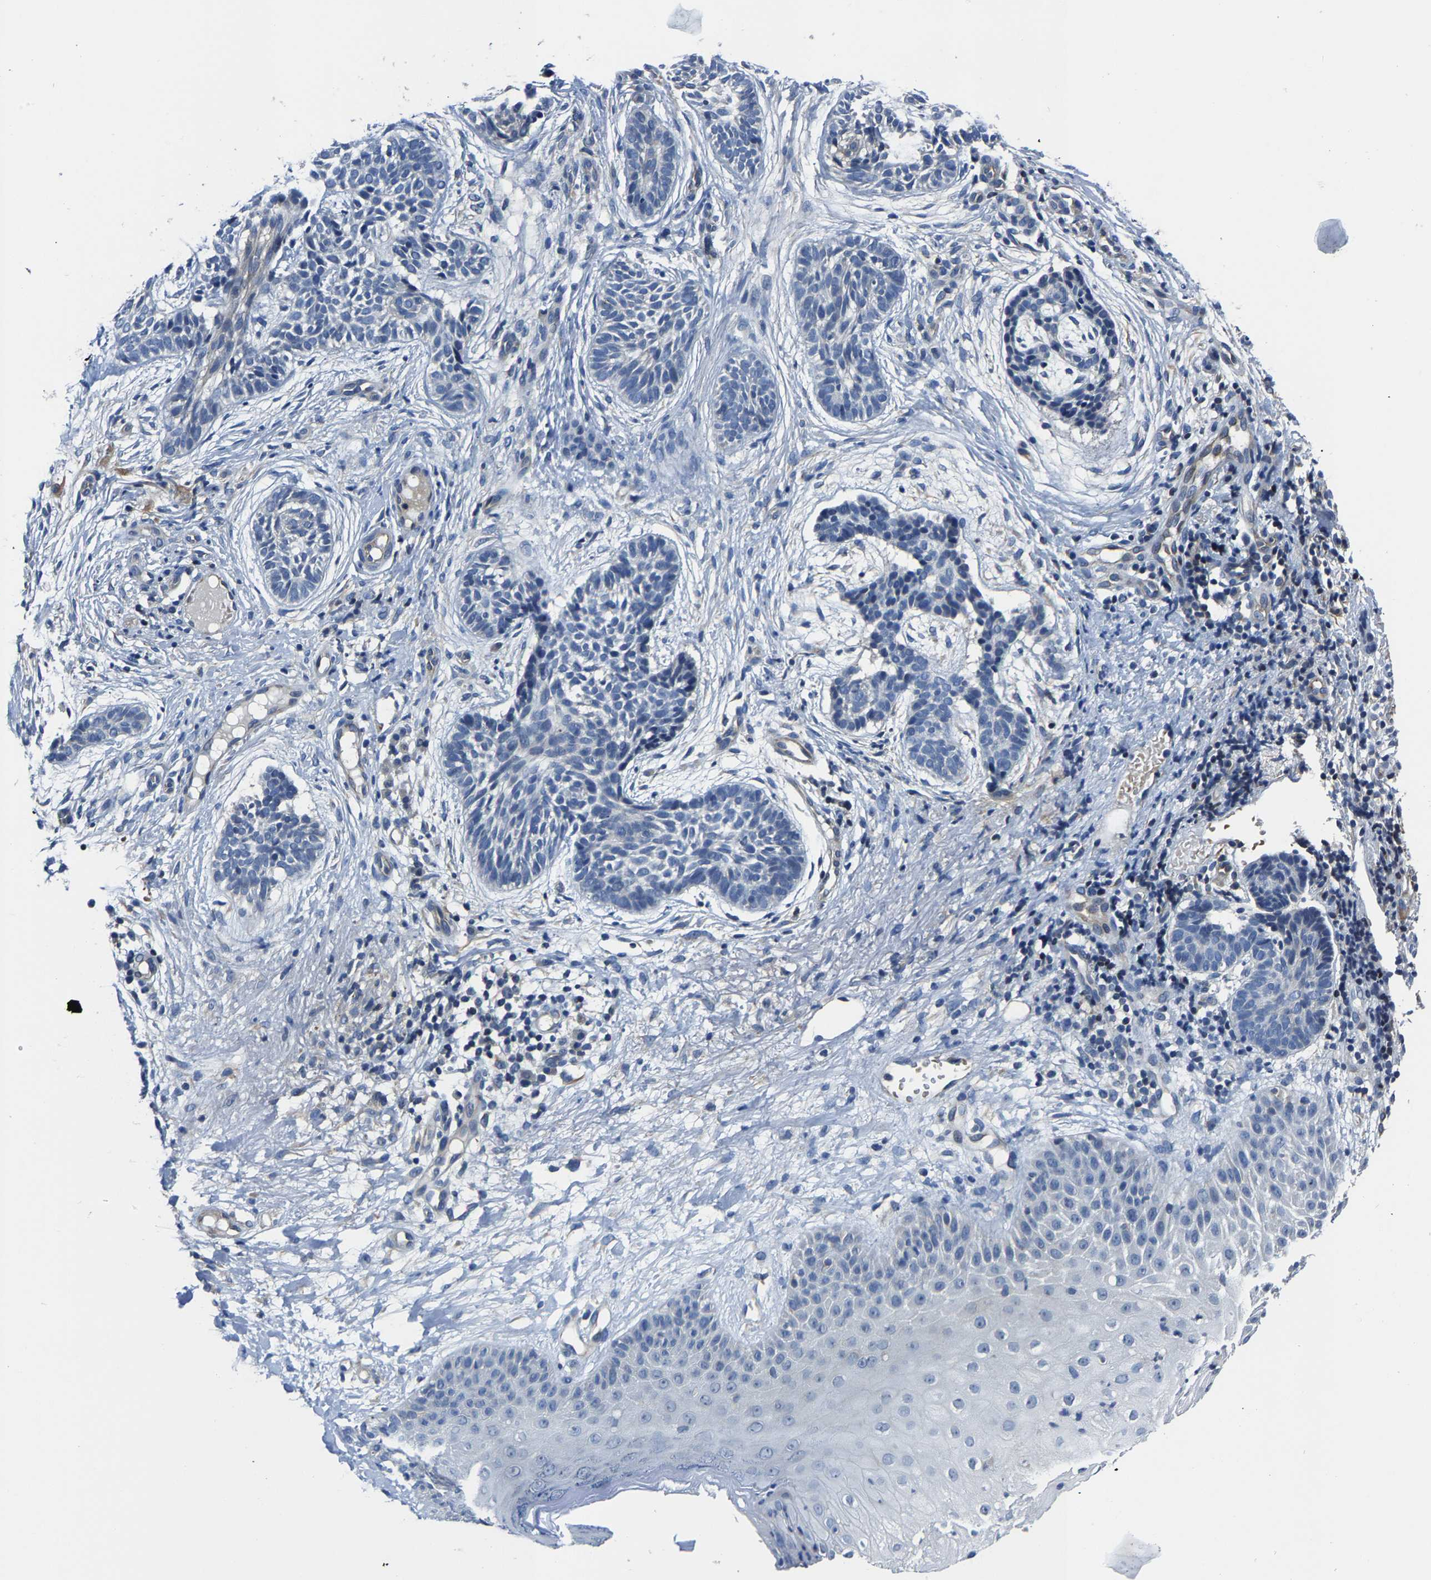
{"staining": {"intensity": "negative", "quantity": "none", "location": "none"}, "tissue": "skin cancer", "cell_type": "Tumor cells", "image_type": "cancer", "snomed": [{"axis": "morphology", "description": "Normal tissue, NOS"}, {"axis": "morphology", "description": "Basal cell carcinoma"}, {"axis": "topography", "description": "Skin"}], "caption": "The micrograph exhibits no staining of tumor cells in skin basal cell carcinoma.", "gene": "AGBL3", "patient": {"sex": "male", "age": 63}}